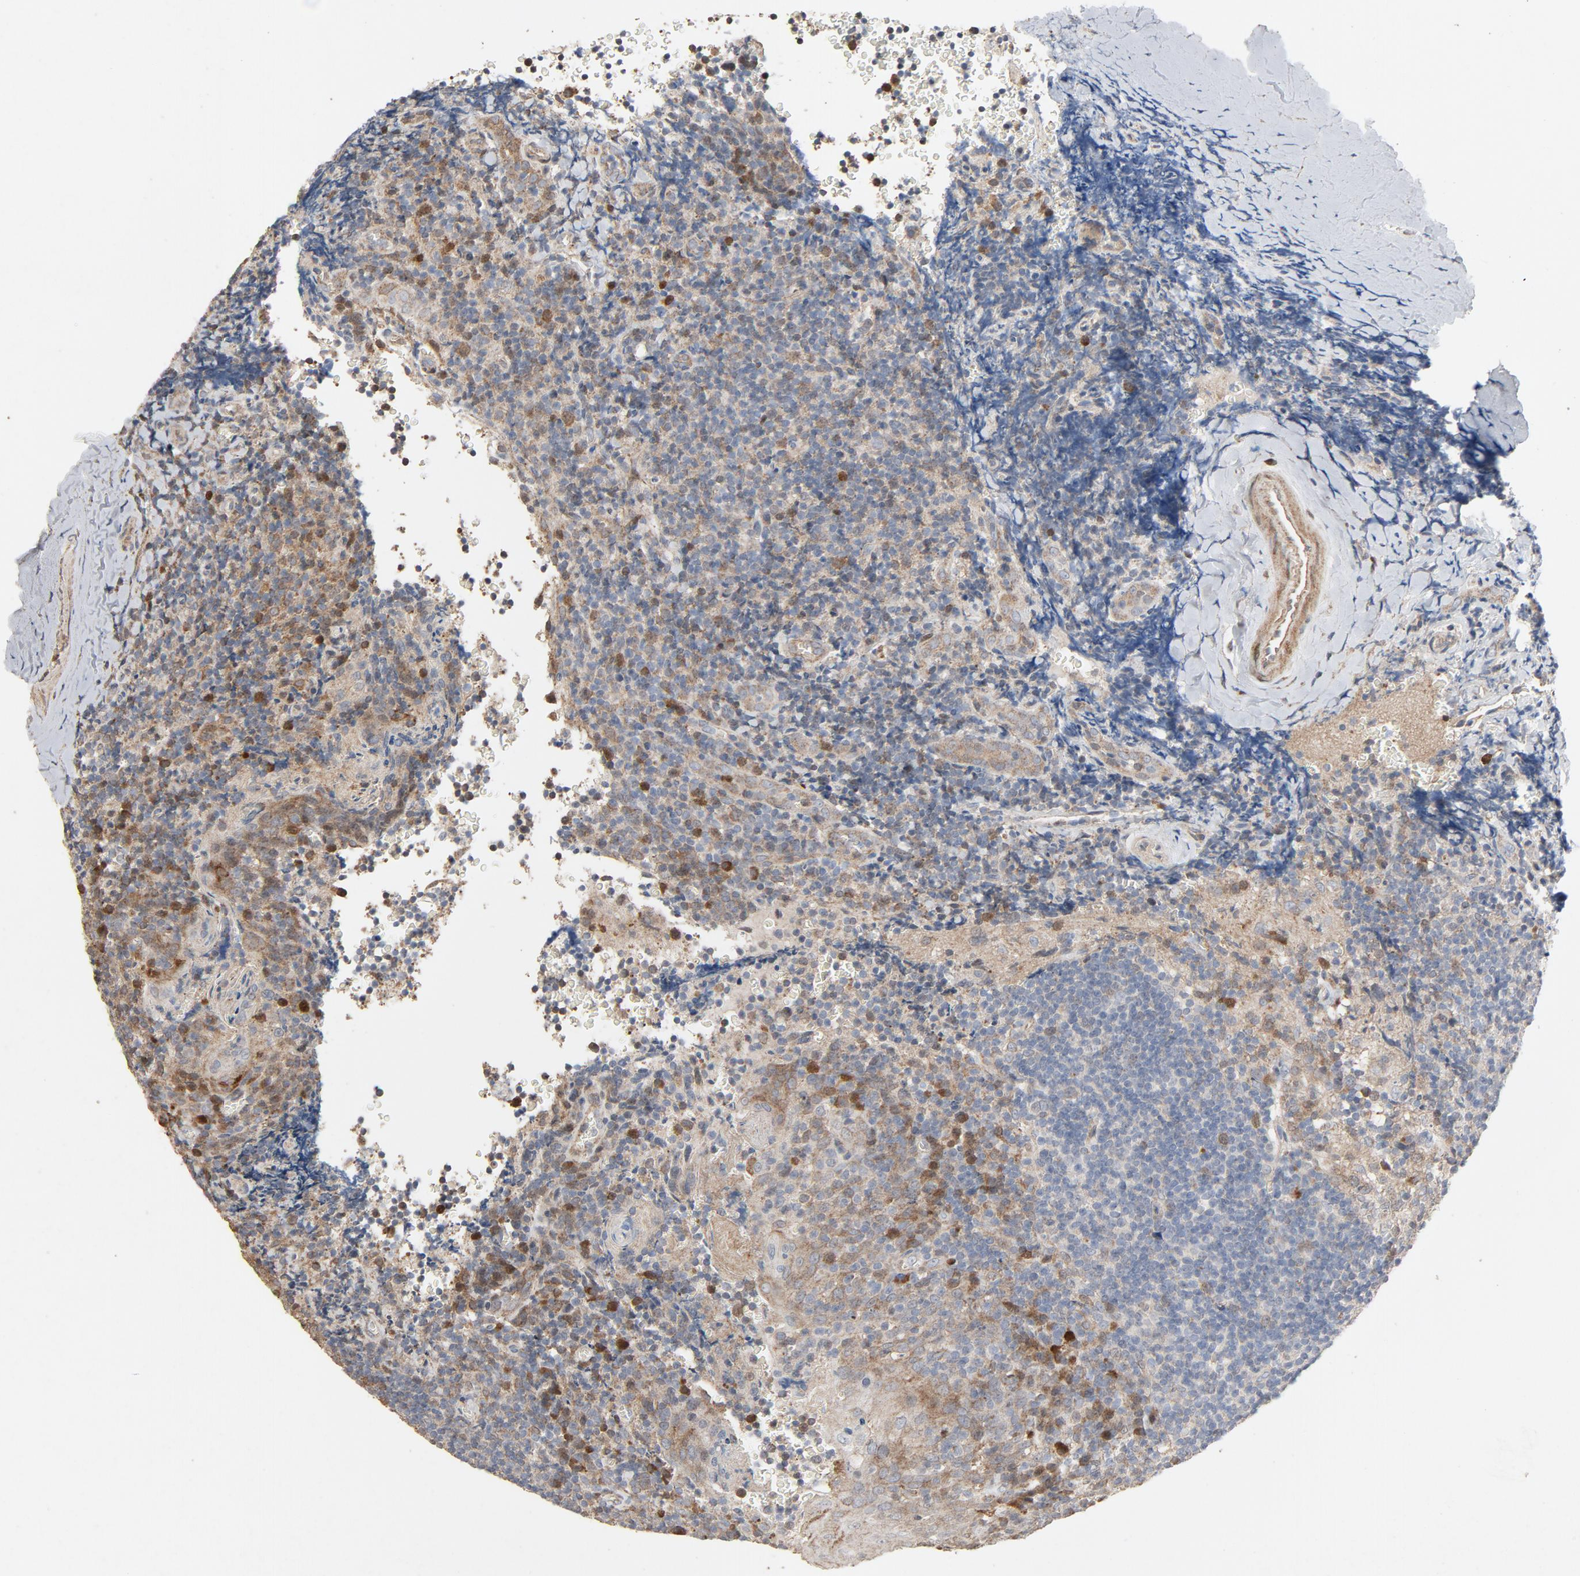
{"staining": {"intensity": "moderate", "quantity": "25%-75%", "location": "cytoplasmic/membranous"}, "tissue": "tonsil", "cell_type": "Germinal center cells", "image_type": "normal", "snomed": [{"axis": "morphology", "description": "Normal tissue, NOS"}, {"axis": "topography", "description": "Tonsil"}], "caption": "IHC of unremarkable tonsil demonstrates medium levels of moderate cytoplasmic/membranous staining in about 25%-75% of germinal center cells. The protein is stained brown, and the nuclei are stained in blue (DAB (3,3'-diaminobenzidine) IHC with brightfield microscopy, high magnification).", "gene": "CDK6", "patient": {"sex": "male", "age": 20}}